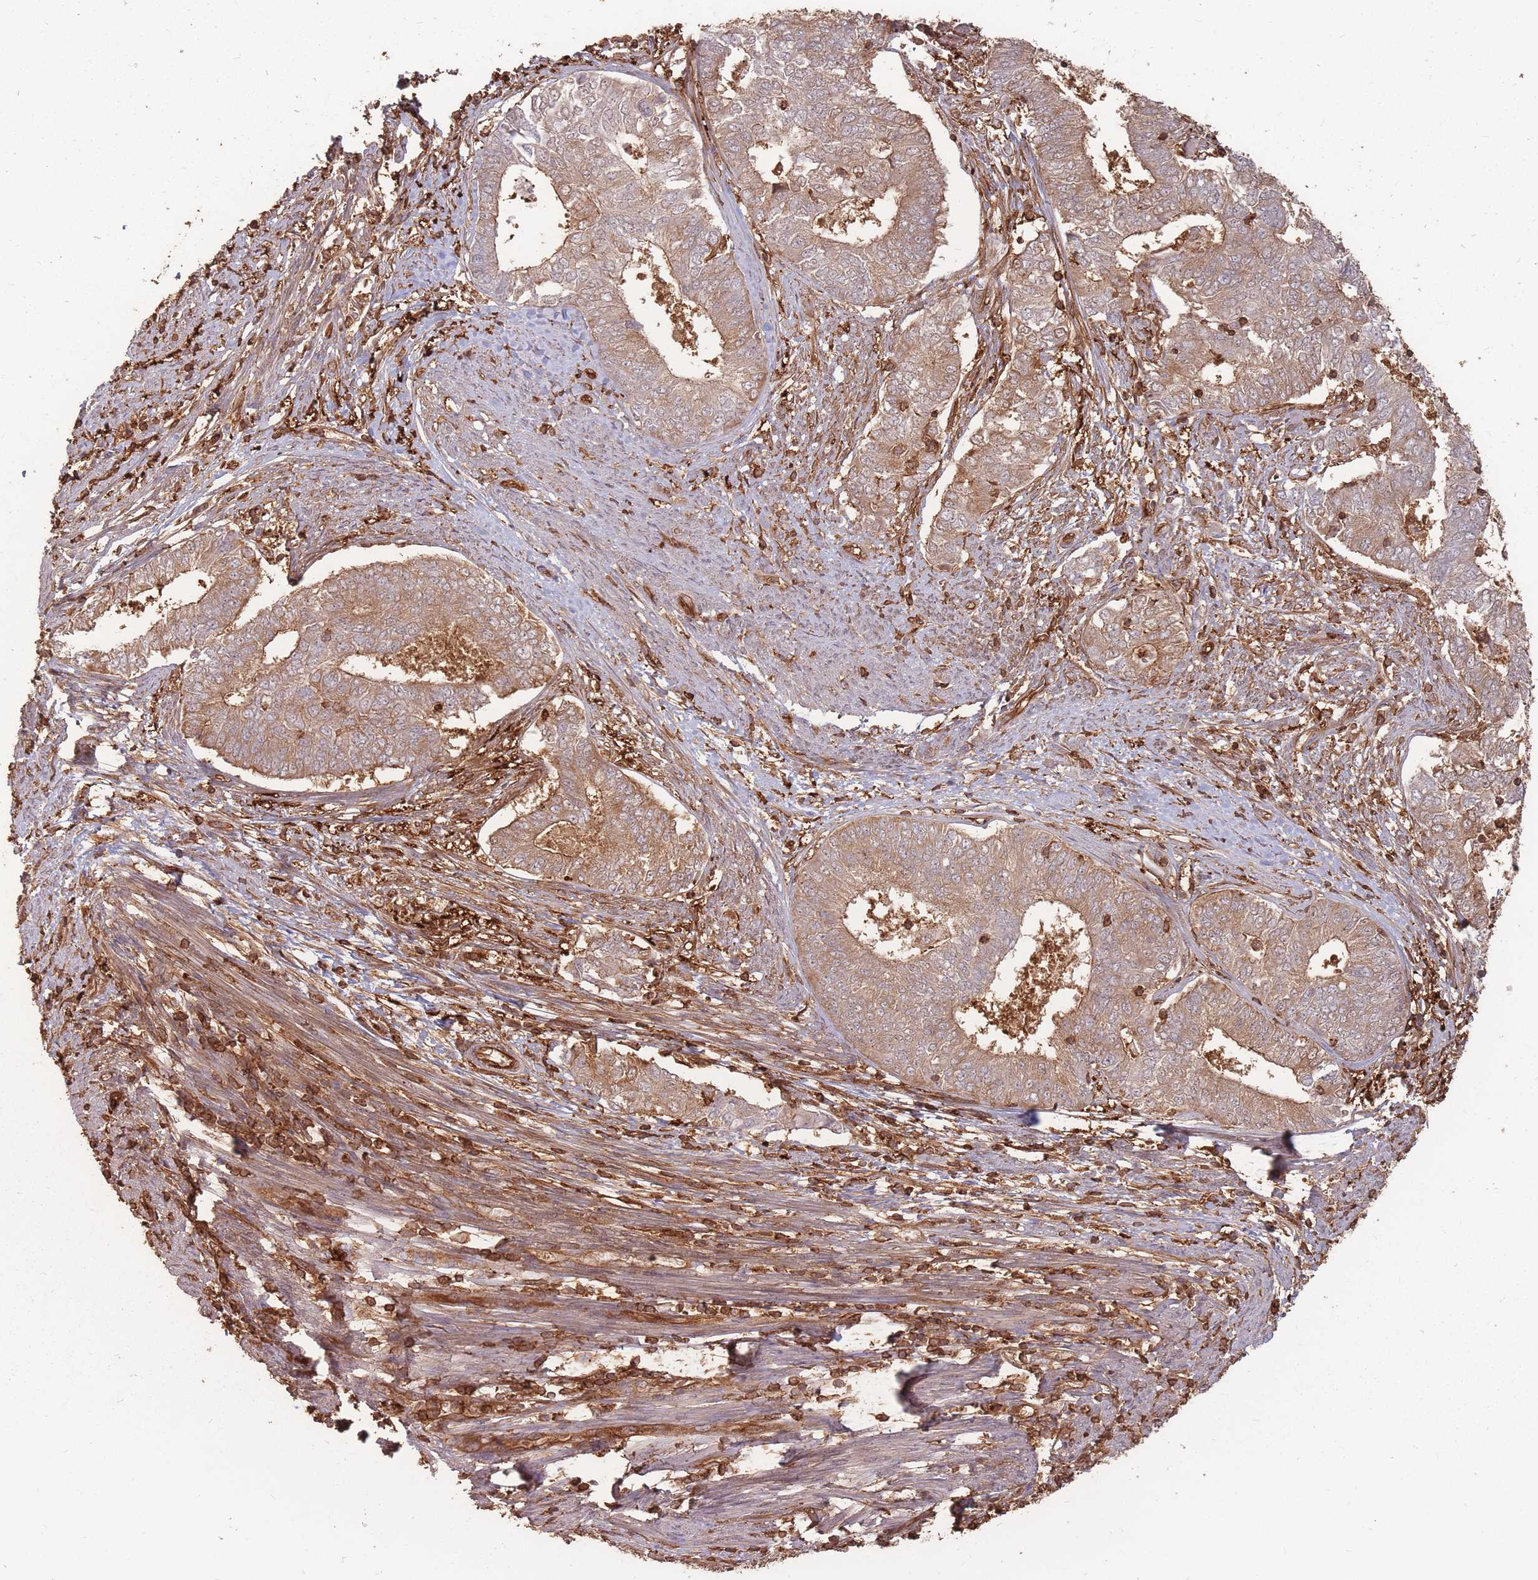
{"staining": {"intensity": "moderate", "quantity": ">75%", "location": "cytoplasmic/membranous"}, "tissue": "endometrial cancer", "cell_type": "Tumor cells", "image_type": "cancer", "snomed": [{"axis": "morphology", "description": "Adenocarcinoma, NOS"}, {"axis": "topography", "description": "Endometrium"}], "caption": "Tumor cells demonstrate medium levels of moderate cytoplasmic/membranous staining in about >75% of cells in adenocarcinoma (endometrial).", "gene": "PLS3", "patient": {"sex": "female", "age": 62}}